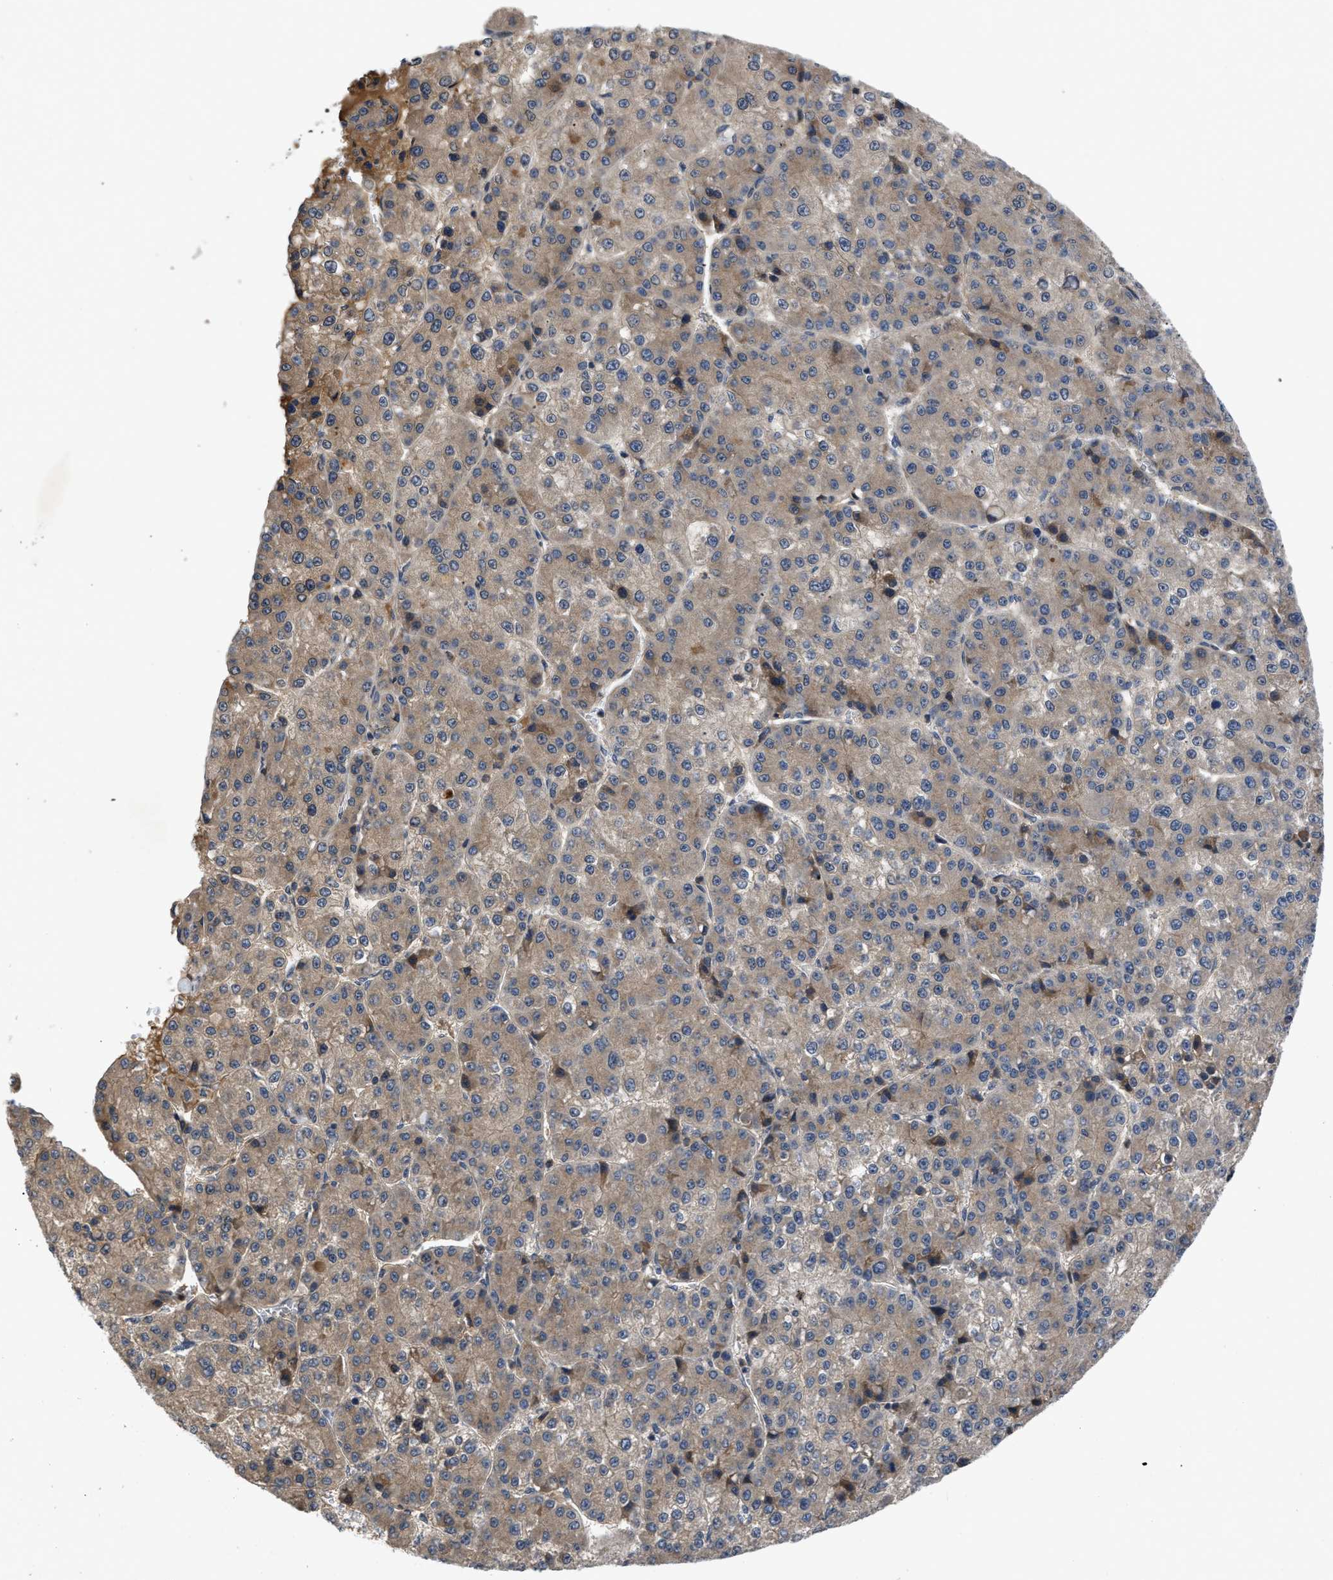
{"staining": {"intensity": "moderate", "quantity": ">75%", "location": "cytoplasmic/membranous"}, "tissue": "liver cancer", "cell_type": "Tumor cells", "image_type": "cancer", "snomed": [{"axis": "morphology", "description": "Carcinoma, Hepatocellular, NOS"}, {"axis": "topography", "description": "Liver"}], "caption": "Immunohistochemistry micrograph of neoplastic tissue: liver cancer (hepatocellular carcinoma) stained using immunohistochemistry (IHC) reveals medium levels of moderate protein expression localized specifically in the cytoplasmic/membranous of tumor cells, appearing as a cytoplasmic/membranous brown color.", "gene": "VPS4A", "patient": {"sex": "female", "age": 73}}